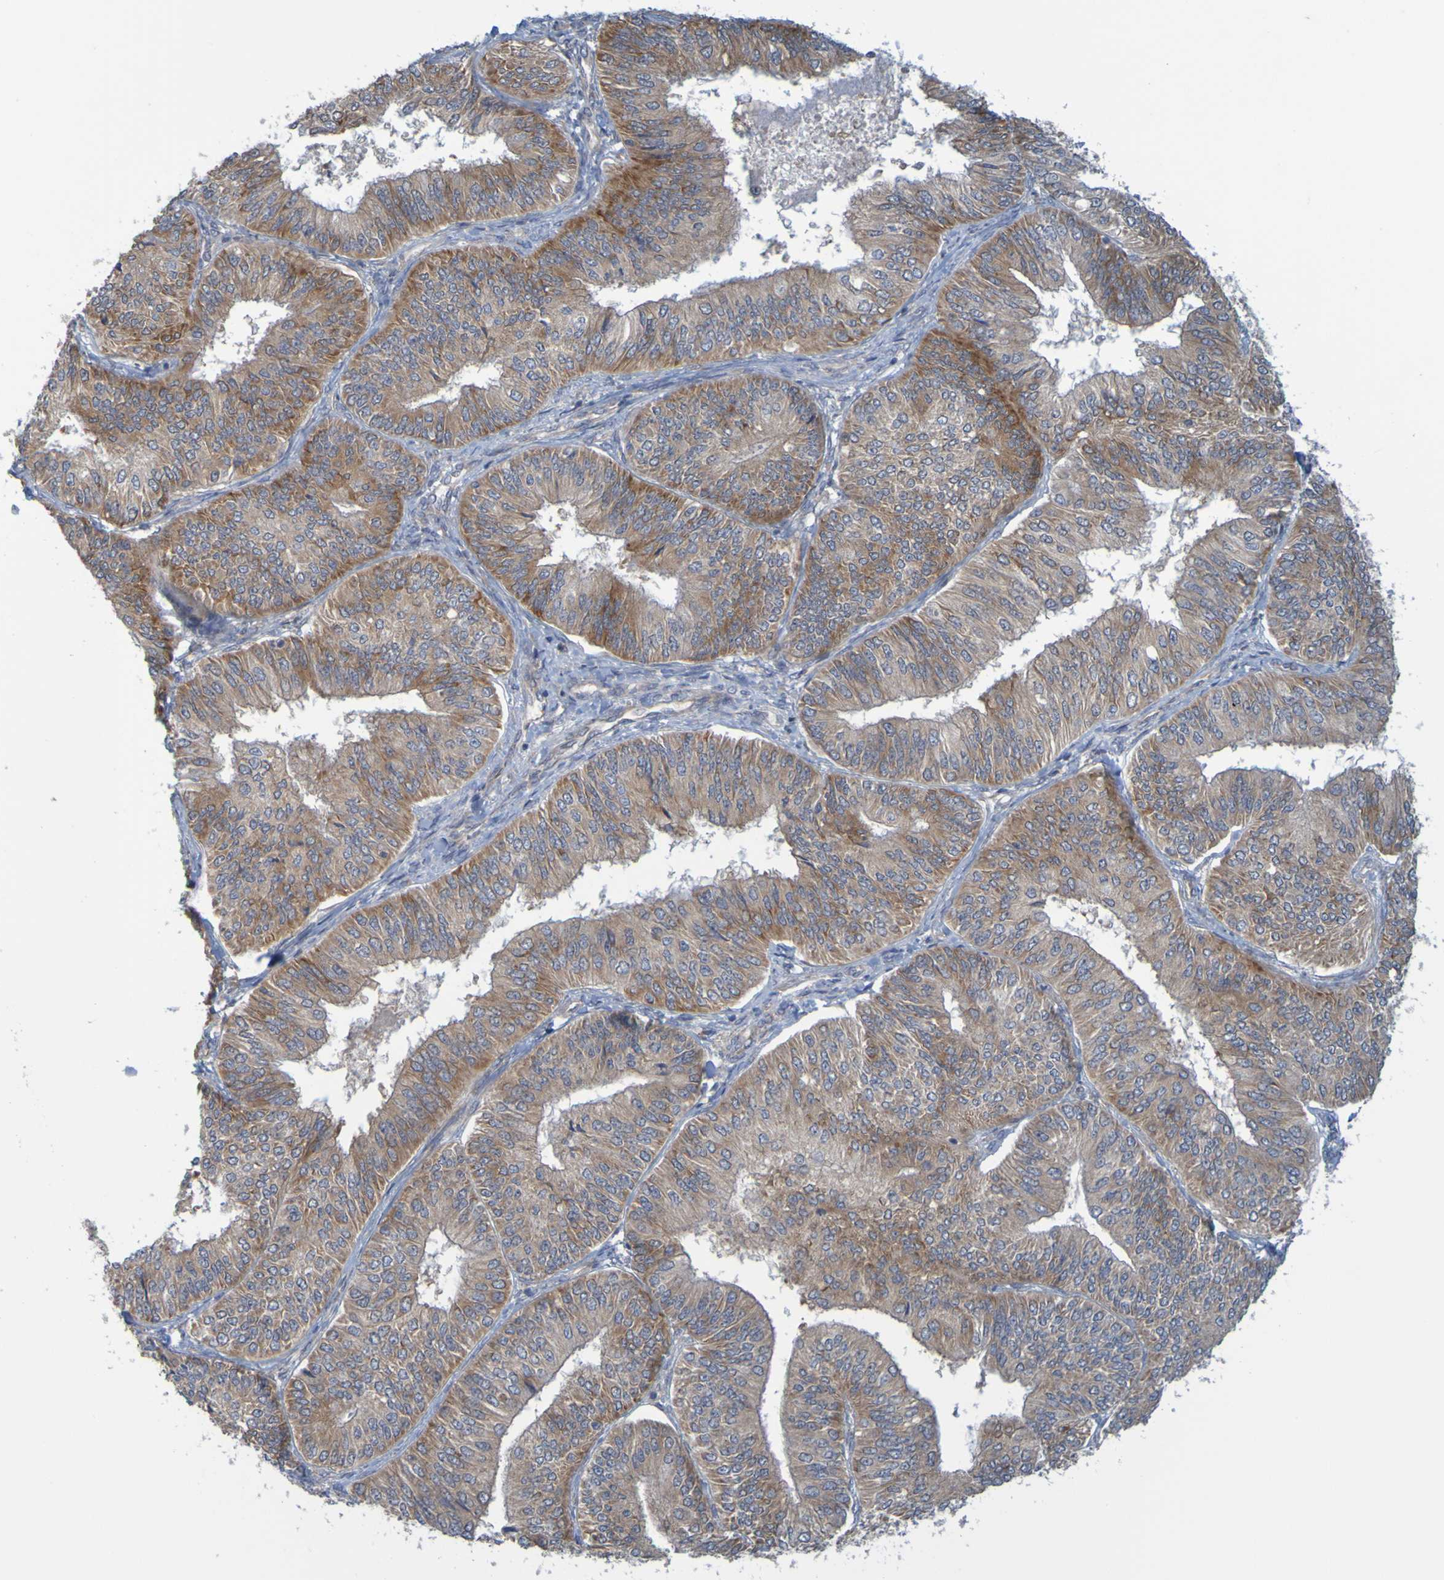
{"staining": {"intensity": "moderate", "quantity": ">75%", "location": "cytoplasmic/membranous"}, "tissue": "endometrial cancer", "cell_type": "Tumor cells", "image_type": "cancer", "snomed": [{"axis": "morphology", "description": "Adenocarcinoma, NOS"}, {"axis": "topography", "description": "Endometrium"}], "caption": "Tumor cells display medium levels of moderate cytoplasmic/membranous staining in approximately >75% of cells in endometrial cancer (adenocarcinoma).", "gene": "MOGS", "patient": {"sex": "female", "age": 58}}